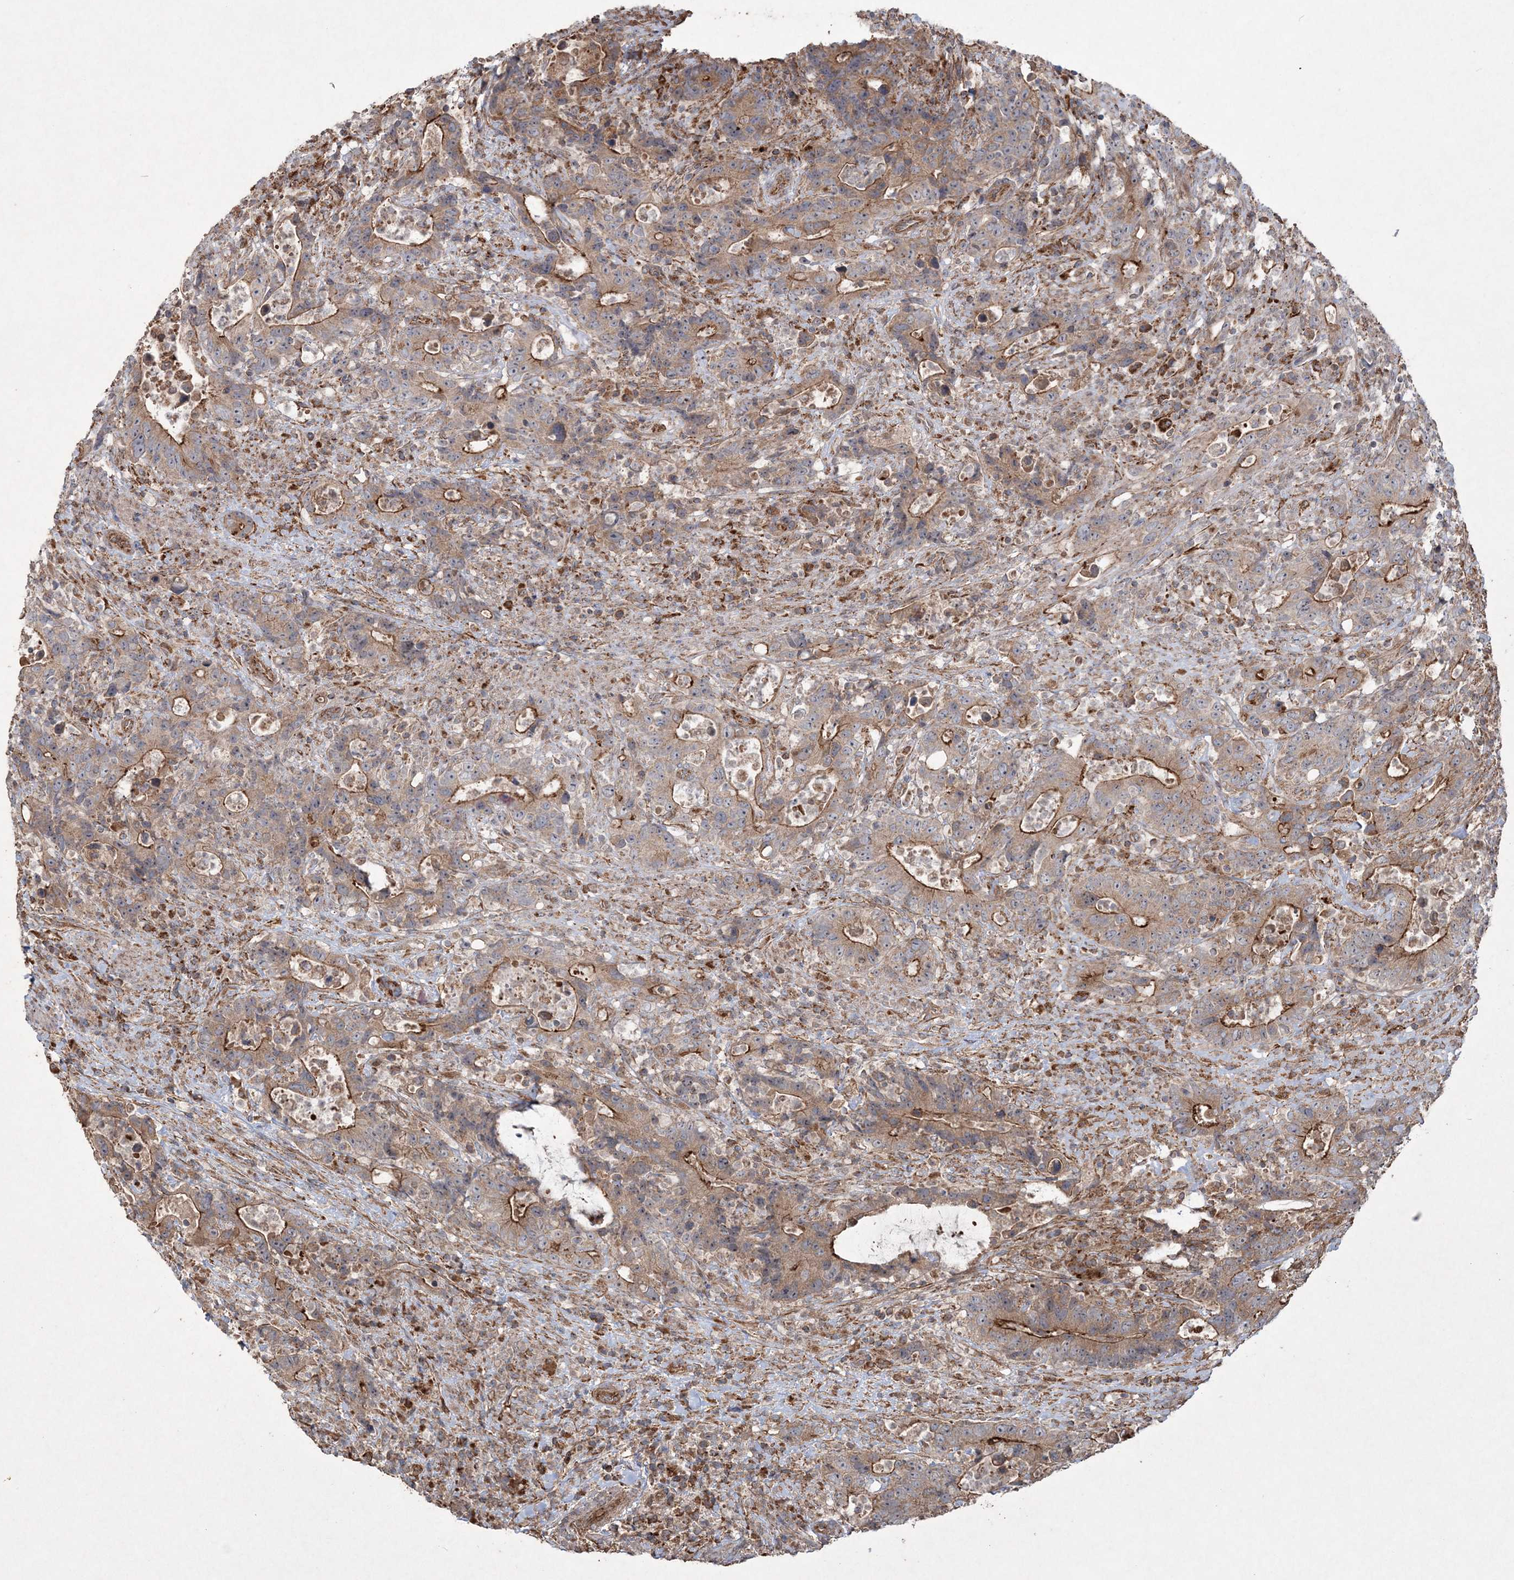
{"staining": {"intensity": "moderate", "quantity": ">75%", "location": "cytoplasmic/membranous"}, "tissue": "colorectal cancer", "cell_type": "Tumor cells", "image_type": "cancer", "snomed": [{"axis": "morphology", "description": "Adenocarcinoma, NOS"}, {"axis": "topography", "description": "Colon"}], "caption": "Protein staining demonstrates moderate cytoplasmic/membranous expression in approximately >75% of tumor cells in colorectal cancer. The staining is performed using DAB (3,3'-diaminobenzidine) brown chromogen to label protein expression. The nuclei are counter-stained blue using hematoxylin.", "gene": "TTC7A", "patient": {"sex": "female", "age": 75}}